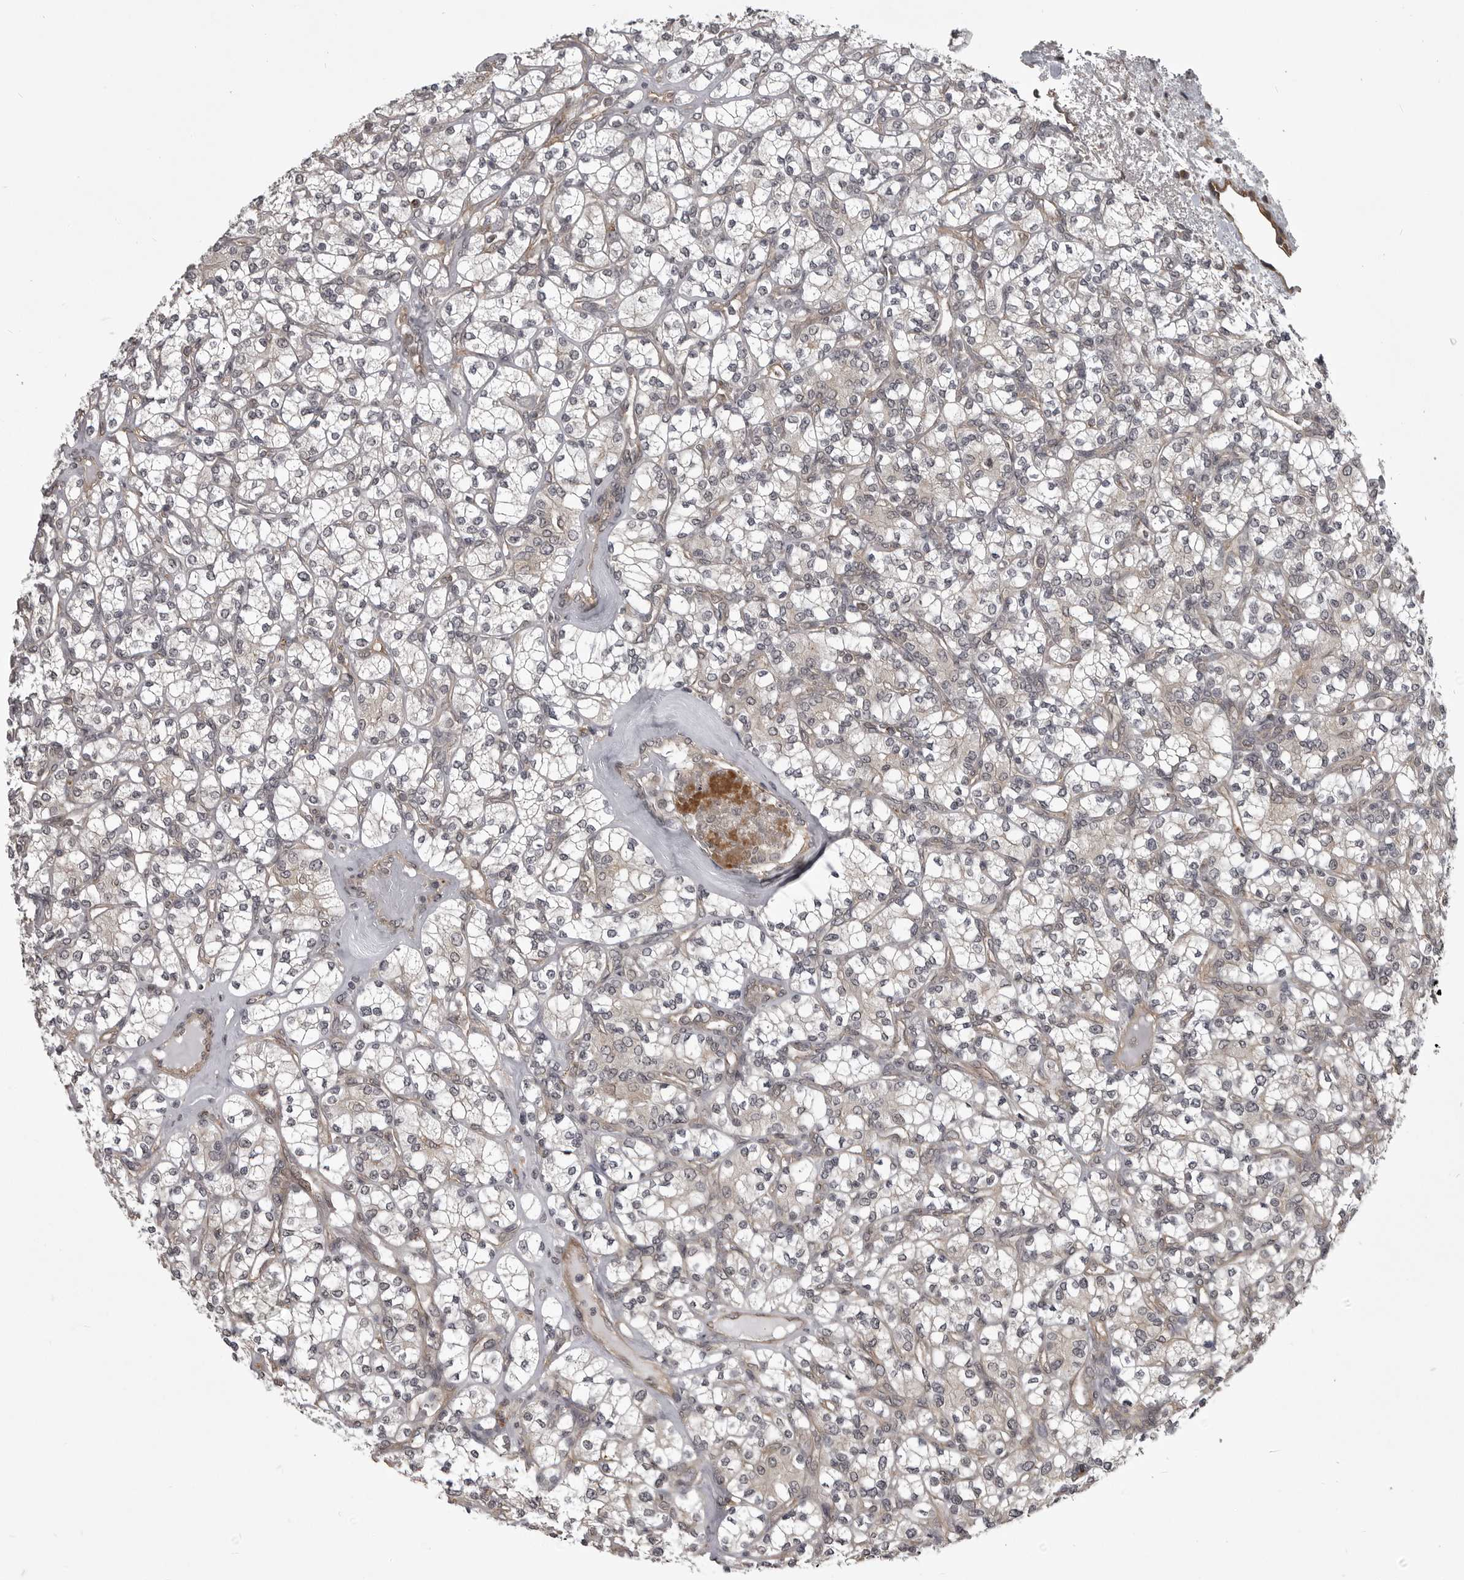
{"staining": {"intensity": "negative", "quantity": "none", "location": "none"}, "tissue": "renal cancer", "cell_type": "Tumor cells", "image_type": "cancer", "snomed": [{"axis": "morphology", "description": "Adenocarcinoma, NOS"}, {"axis": "topography", "description": "Kidney"}], "caption": "Tumor cells show no significant positivity in renal adenocarcinoma. (Brightfield microscopy of DAB (3,3'-diaminobenzidine) IHC at high magnification).", "gene": "SNX16", "patient": {"sex": "male", "age": 77}}